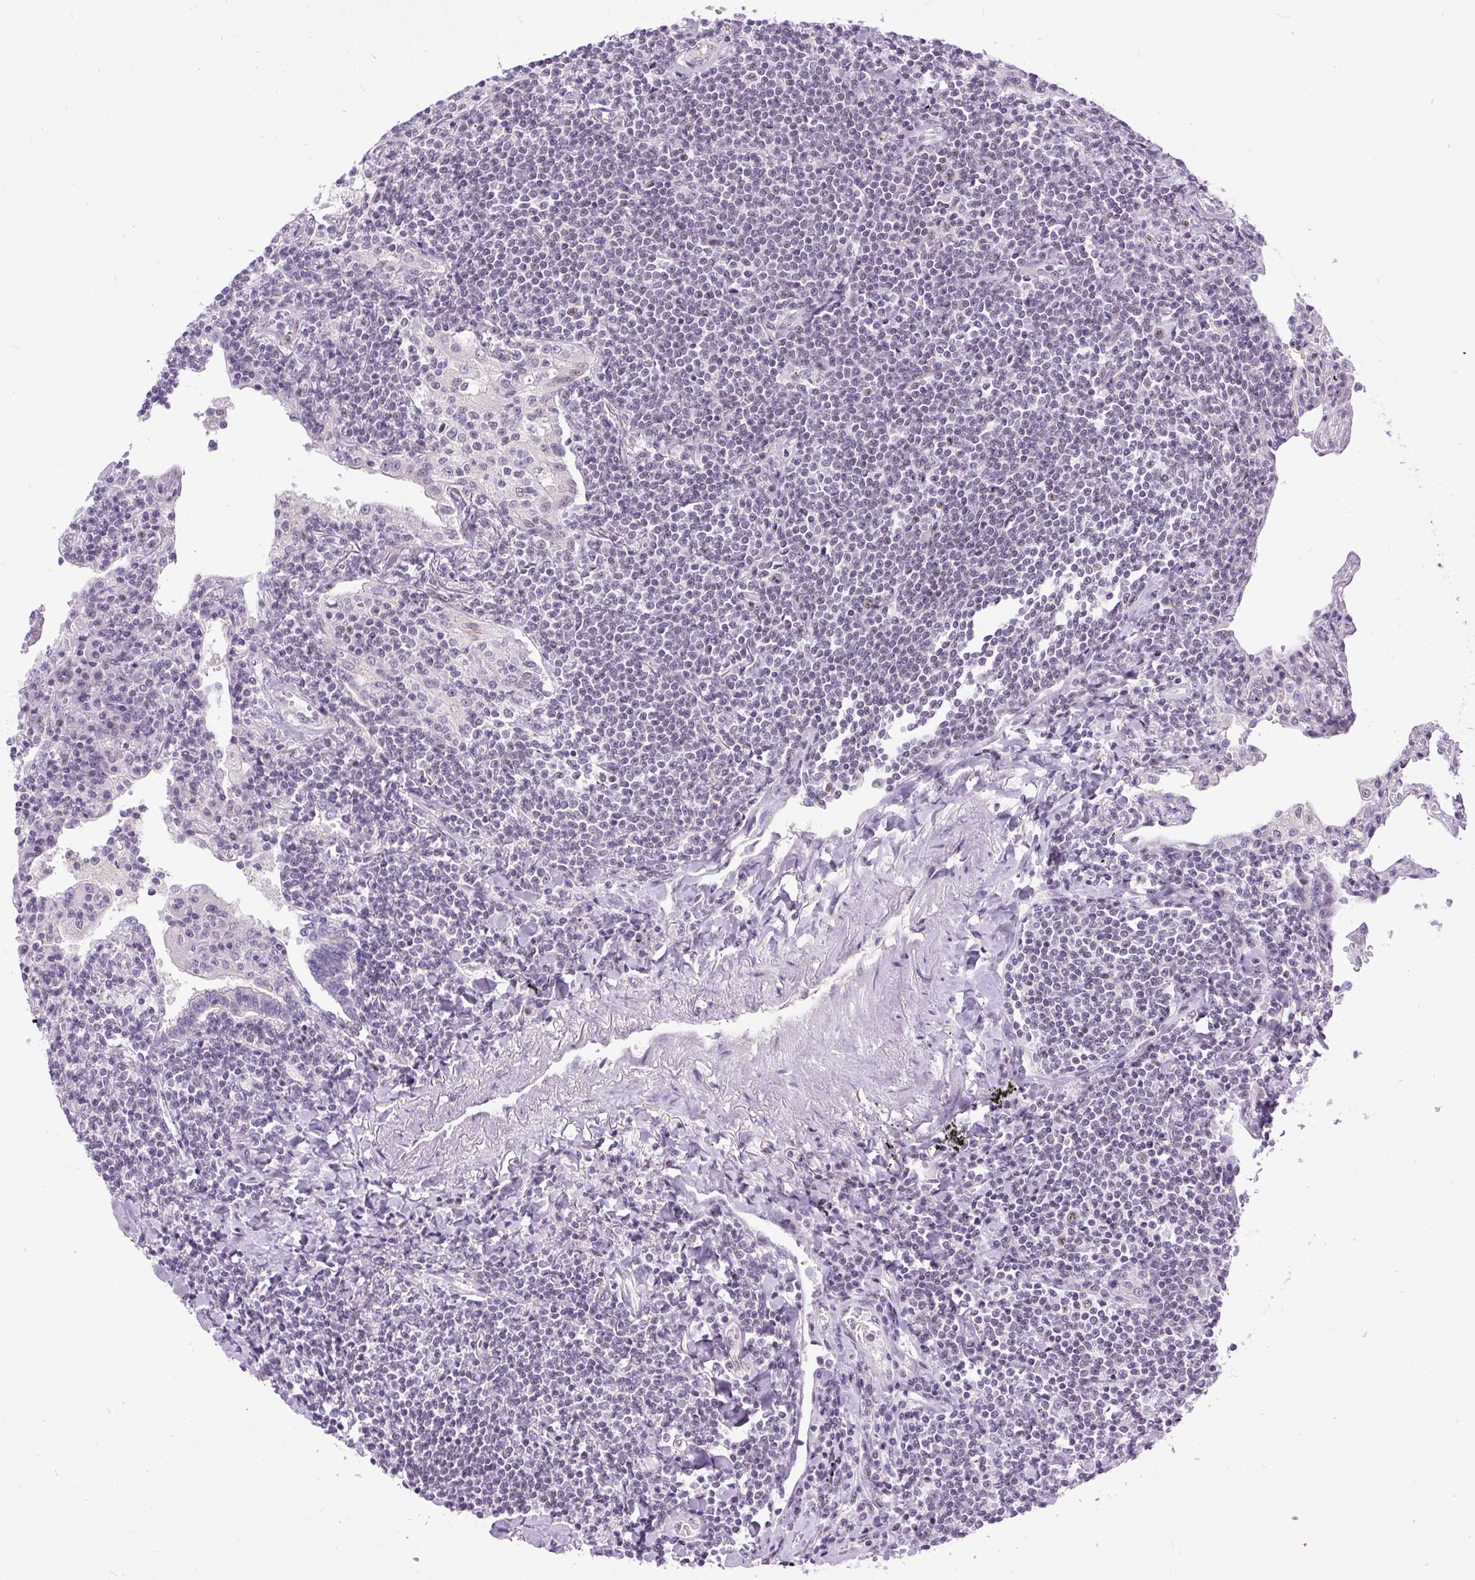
{"staining": {"intensity": "negative", "quantity": "none", "location": "none"}, "tissue": "lymphoma", "cell_type": "Tumor cells", "image_type": "cancer", "snomed": [{"axis": "morphology", "description": "Malignant lymphoma, non-Hodgkin's type, Low grade"}, {"axis": "topography", "description": "Lung"}], "caption": "This histopathology image is of lymphoma stained with immunohistochemistry to label a protein in brown with the nuclei are counter-stained blue. There is no staining in tumor cells. (DAB immunohistochemistry visualized using brightfield microscopy, high magnification).", "gene": "SMC5", "patient": {"sex": "female", "age": 71}}